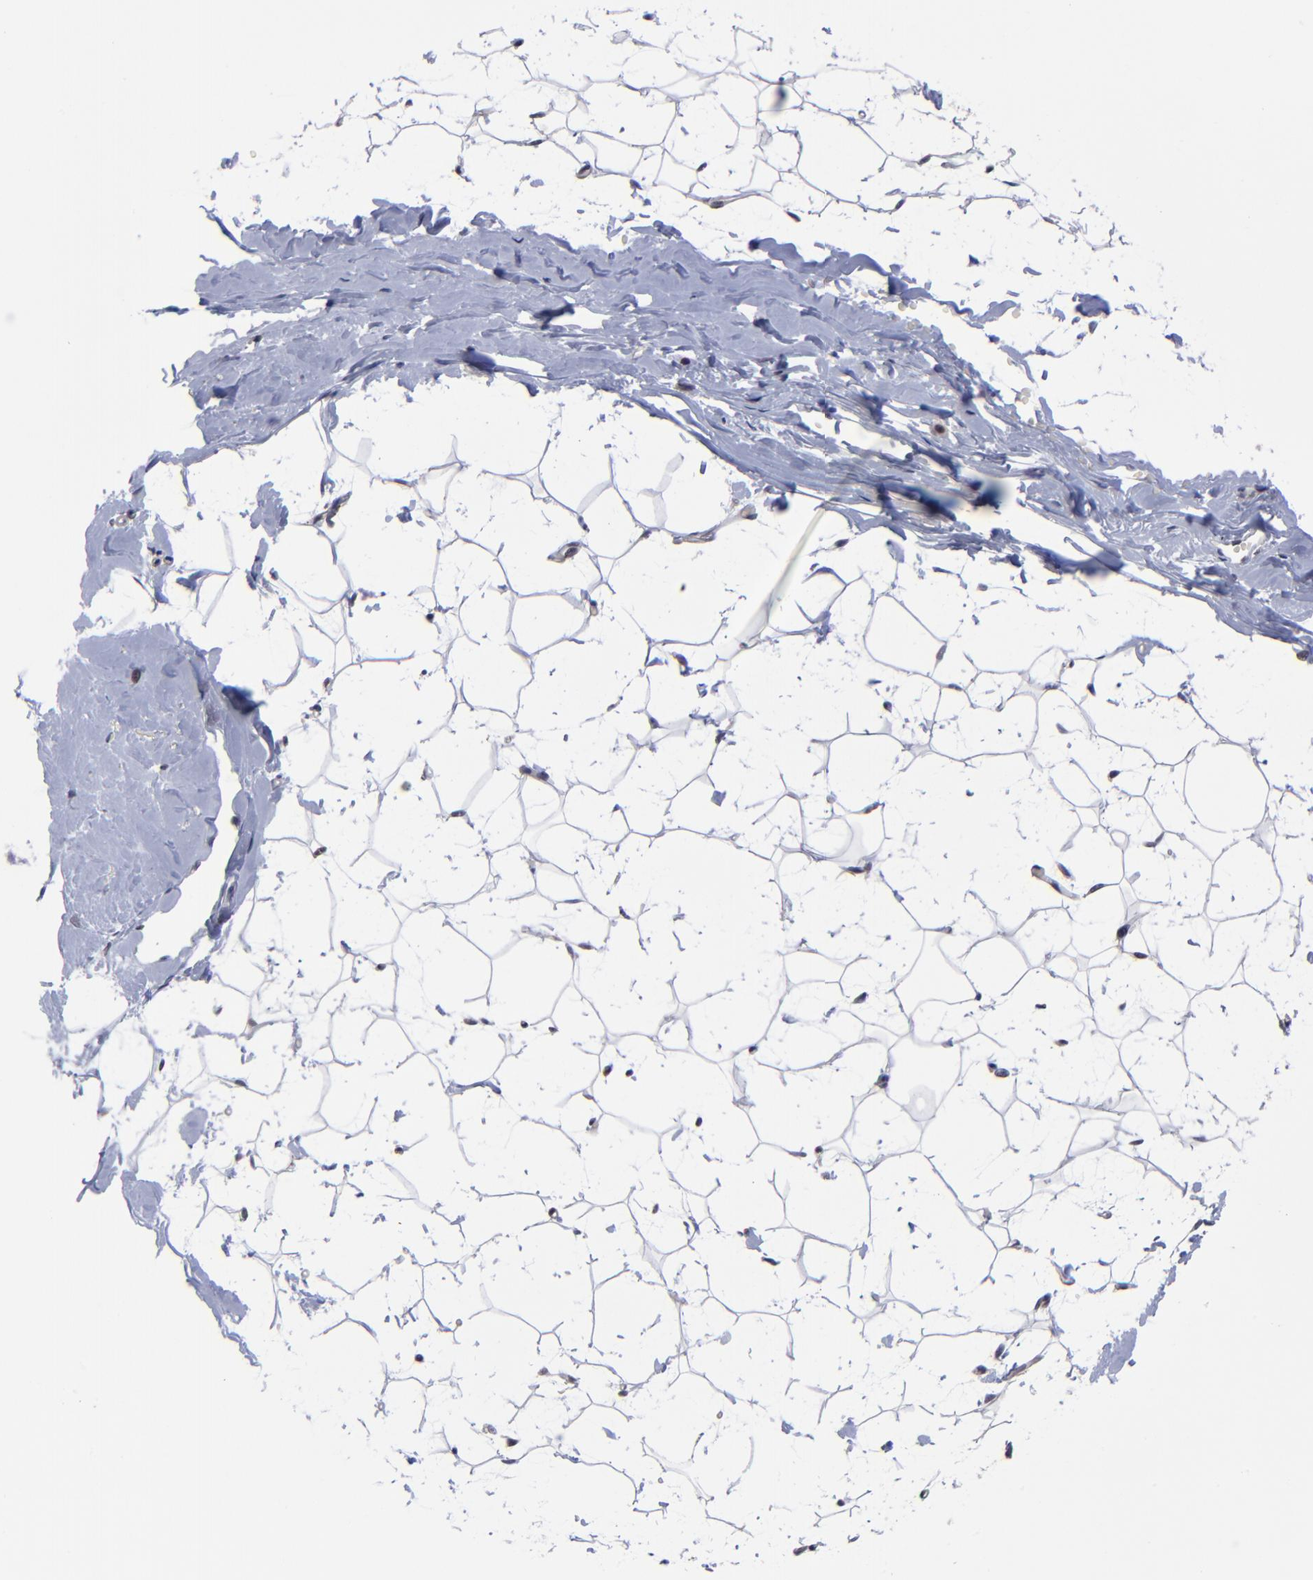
{"staining": {"intensity": "negative", "quantity": "none", "location": "none"}, "tissue": "breast", "cell_type": "Adipocytes", "image_type": "normal", "snomed": [{"axis": "morphology", "description": "Normal tissue, NOS"}, {"axis": "topography", "description": "Breast"}], "caption": "DAB immunohistochemical staining of normal breast displays no significant positivity in adipocytes.", "gene": "ZNF419", "patient": {"sex": "female", "age": 23}}